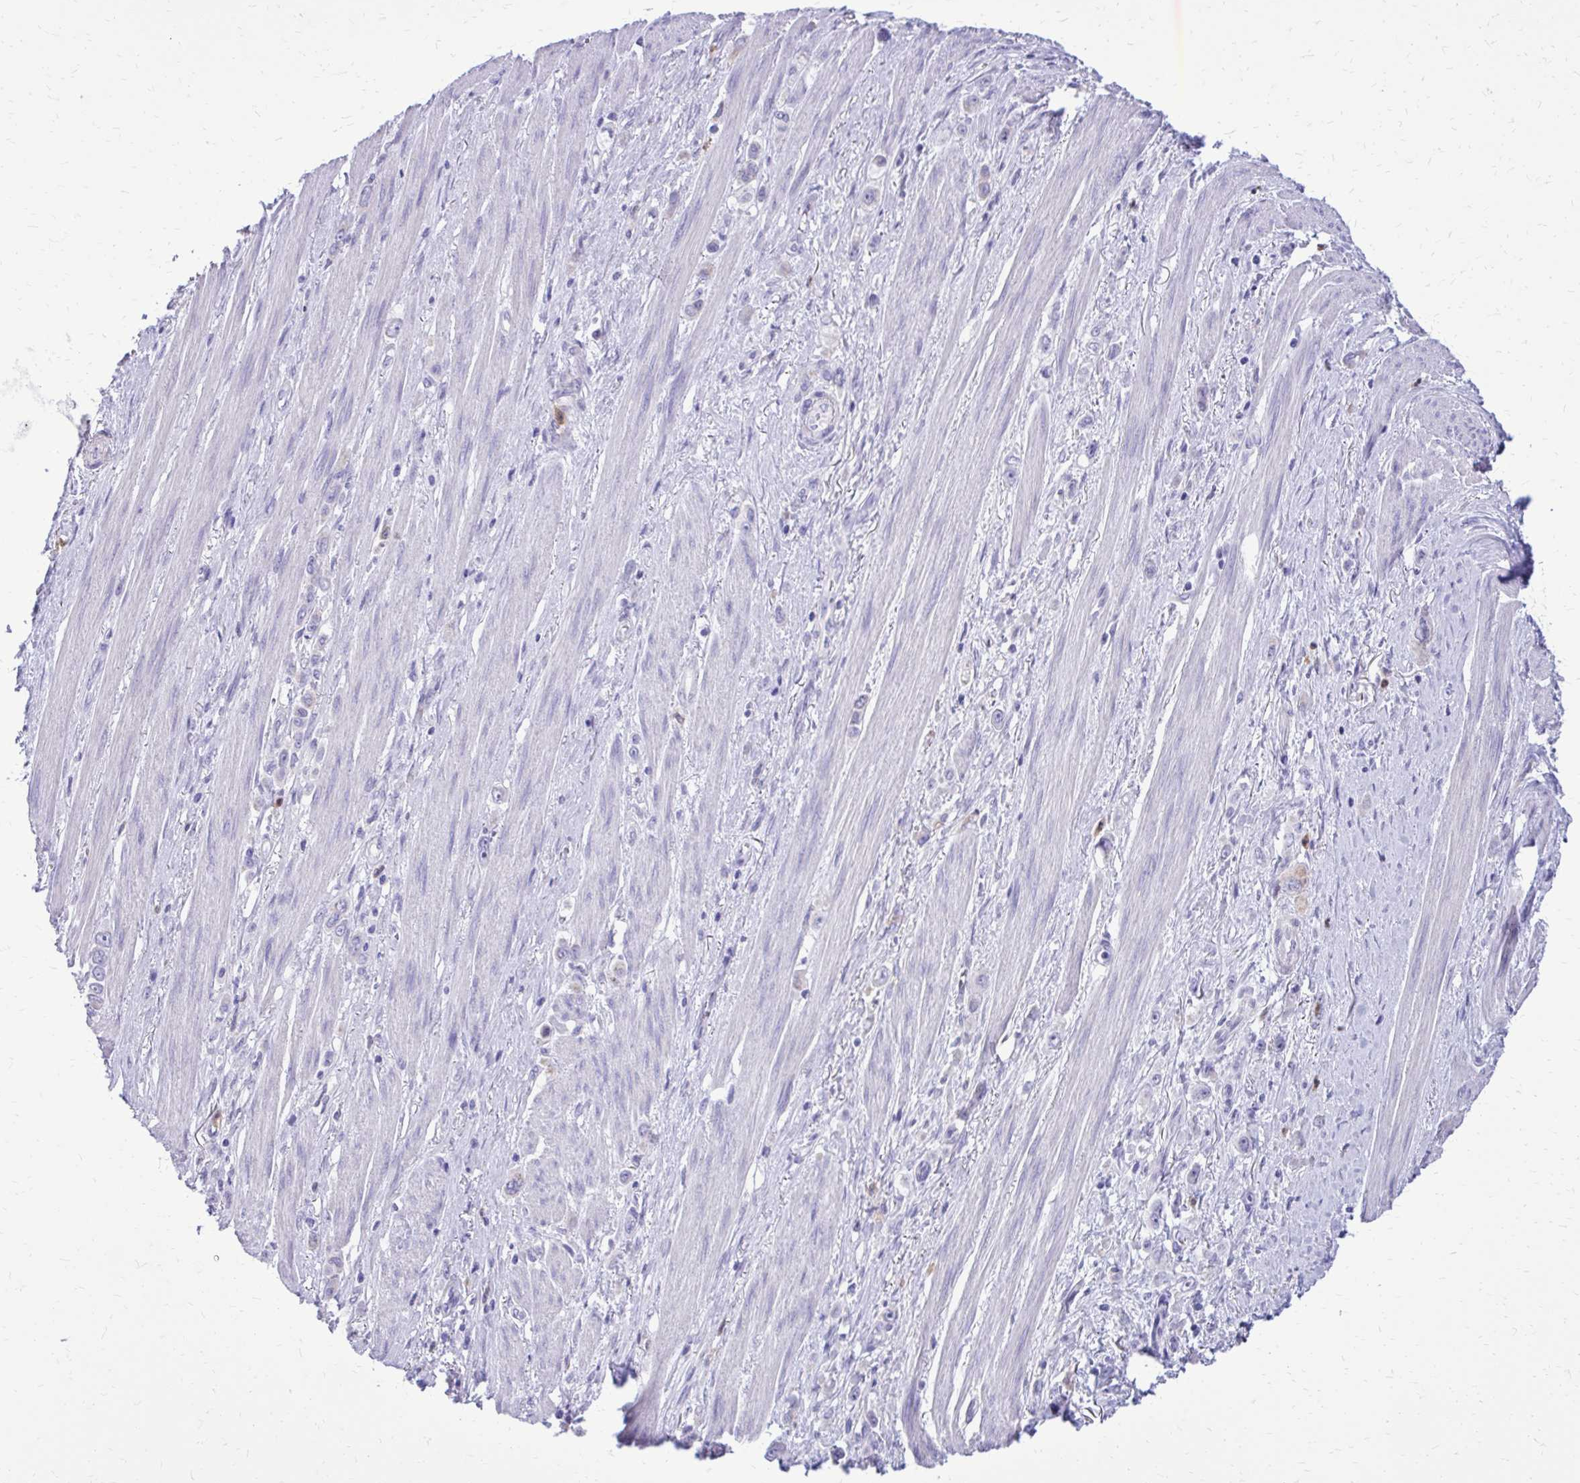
{"staining": {"intensity": "negative", "quantity": "none", "location": "none"}, "tissue": "stomach cancer", "cell_type": "Tumor cells", "image_type": "cancer", "snomed": [{"axis": "morphology", "description": "Adenocarcinoma, NOS"}, {"axis": "topography", "description": "Stomach, upper"}], "caption": "This is an immunohistochemistry (IHC) micrograph of human stomach cancer (adenocarcinoma). There is no expression in tumor cells.", "gene": "CAT", "patient": {"sex": "male", "age": 75}}